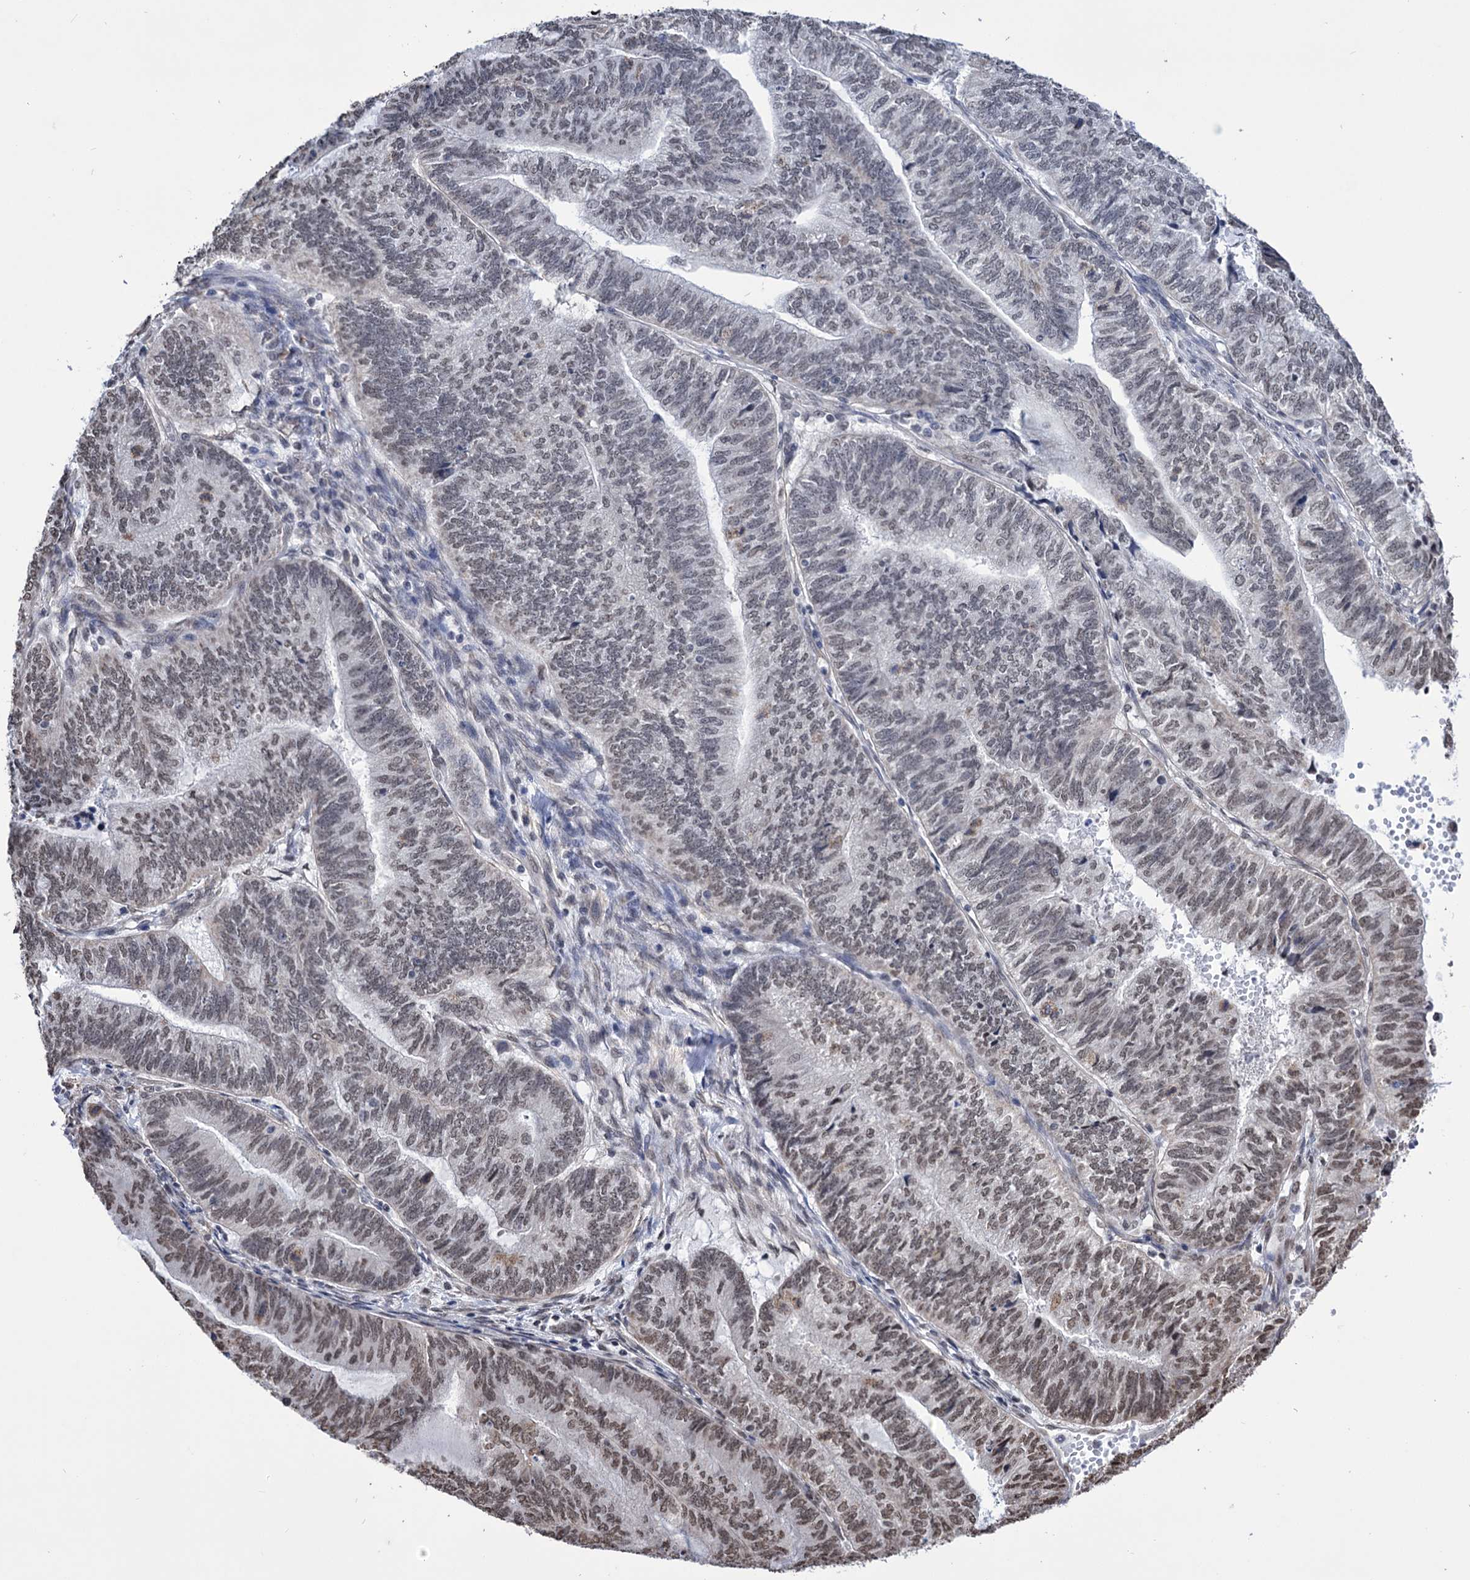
{"staining": {"intensity": "weak", "quantity": "25%-75%", "location": "nuclear"}, "tissue": "endometrial cancer", "cell_type": "Tumor cells", "image_type": "cancer", "snomed": [{"axis": "morphology", "description": "Adenocarcinoma, NOS"}, {"axis": "topography", "description": "Uterus"}, {"axis": "topography", "description": "Endometrium"}], "caption": "Endometrial cancer (adenocarcinoma) stained with a brown dye shows weak nuclear positive positivity in approximately 25%-75% of tumor cells.", "gene": "ABHD10", "patient": {"sex": "female", "age": 70}}